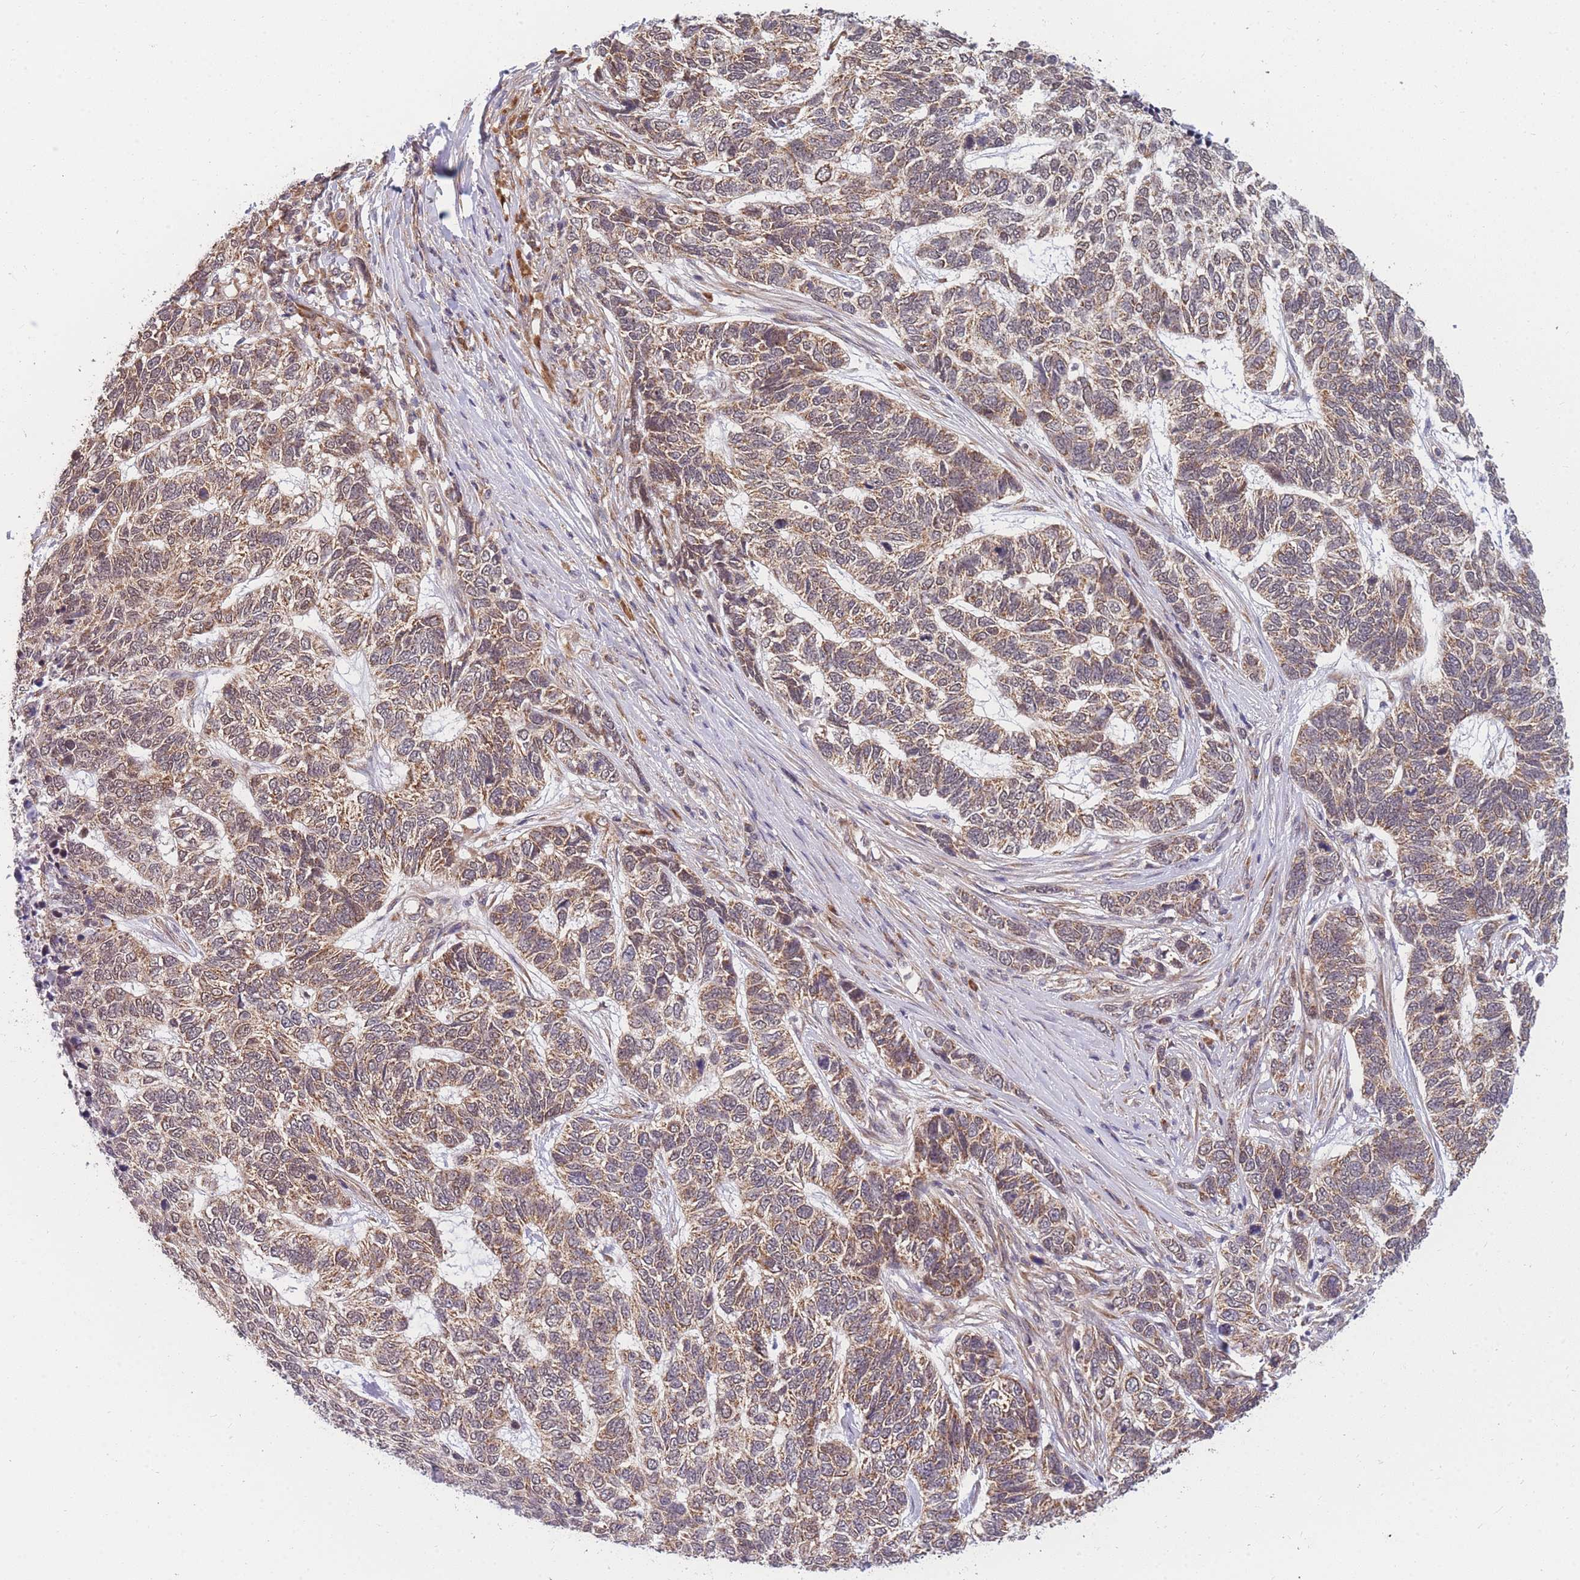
{"staining": {"intensity": "weak", "quantity": ">75%", "location": "cytoplasmic/membranous"}, "tissue": "skin cancer", "cell_type": "Tumor cells", "image_type": "cancer", "snomed": [{"axis": "morphology", "description": "Basal cell carcinoma"}, {"axis": "topography", "description": "Skin"}], "caption": "A high-resolution image shows IHC staining of skin basal cell carcinoma, which demonstrates weak cytoplasmic/membranous staining in about >75% of tumor cells. Nuclei are stained in blue.", "gene": "MRPL23", "patient": {"sex": "female", "age": 65}}